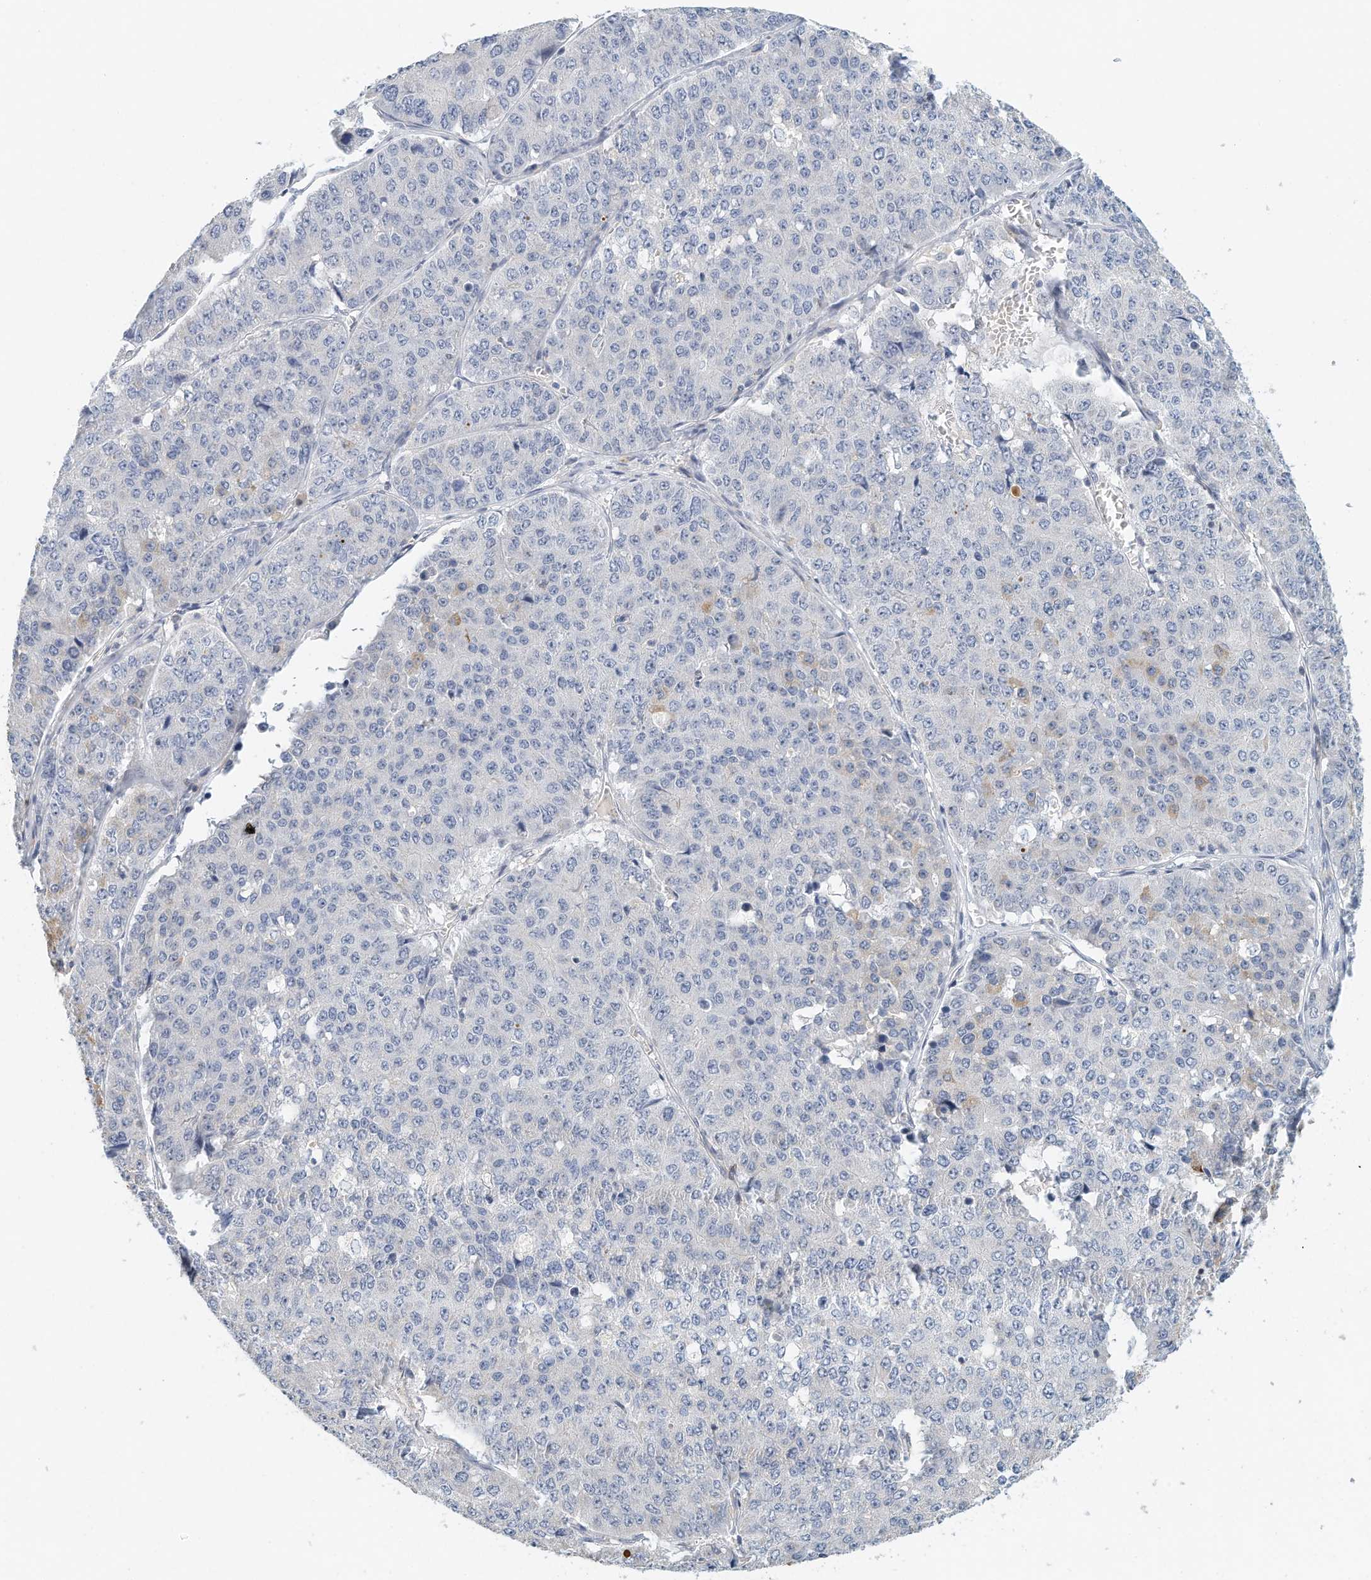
{"staining": {"intensity": "negative", "quantity": "none", "location": "none"}, "tissue": "pancreatic cancer", "cell_type": "Tumor cells", "image_type": "cancer", "snomed": [{"axis": "morphology", "description": "Adenocarcinoma, NOS"}, {"axis": "topography", "description": "Pancreas"}], "caption": "This is a photomicrograph of immunohistochemistry staining of pancreatic cancer, which shows no expression in tumor cells.", "gene": "MICAL1", "patient": {"sex": "male", "age": 50}}